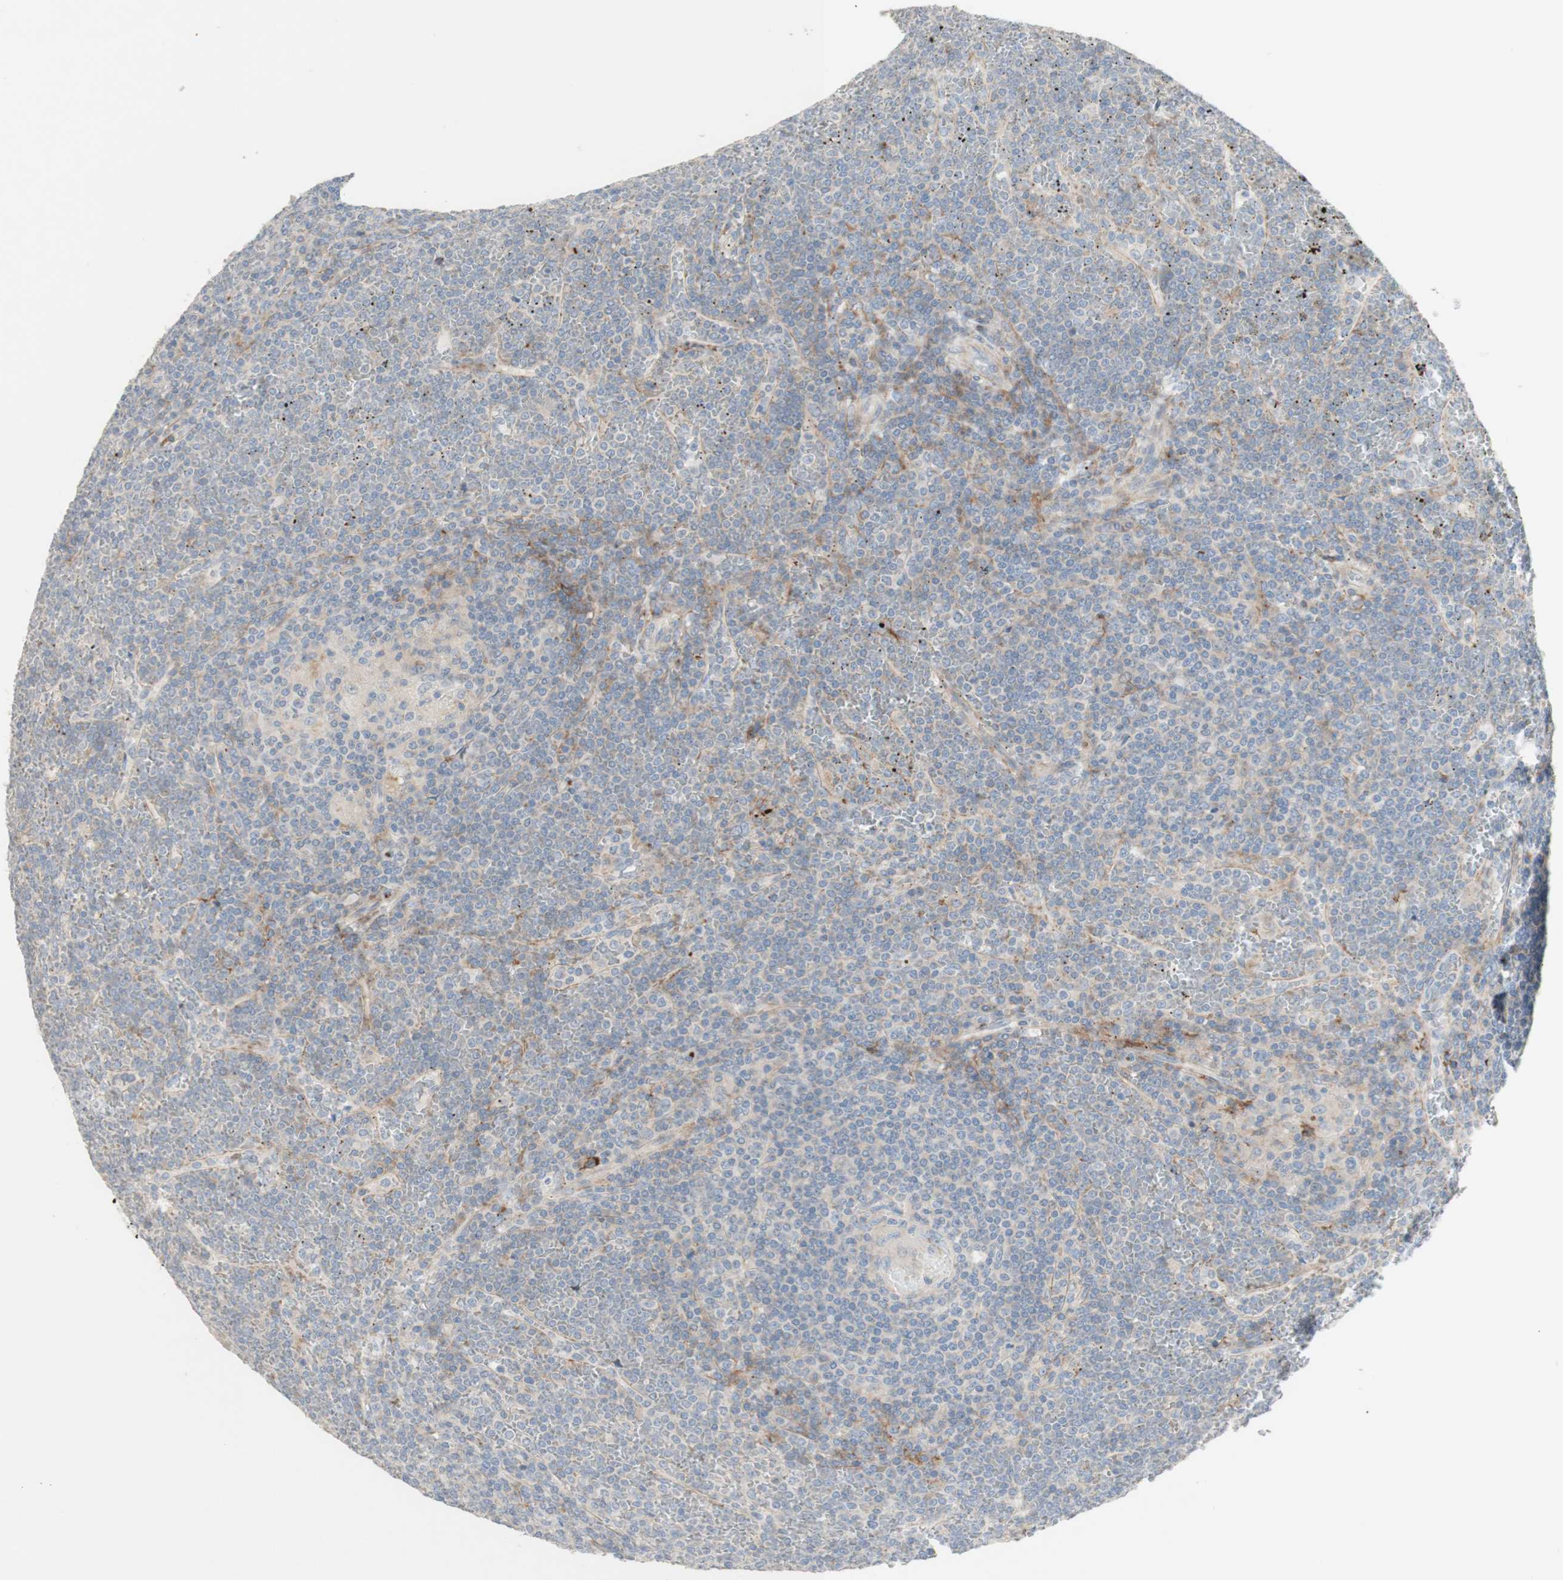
{"staining": {"intensity": "negative", "quantity": "none", "location": "none"}, "tissue": "lymphoma", "cell_type": "Tumor cells", "image_type": "cancer", "snomed": [{"axis": "morphology", "description": "Malignant lymphoma, non-Hodgkin's type, Low grade"}, {"axis": "topography", "description": "Spleen"}], "caption": "This is an immunohistochemistry (IHC) image of malignant lymphoma, non-Hodgkin's type (low-grade). There is no positivity in tumor cells.", "gene": "MANEA", "patient": {"sex": "female", "age": 19}}